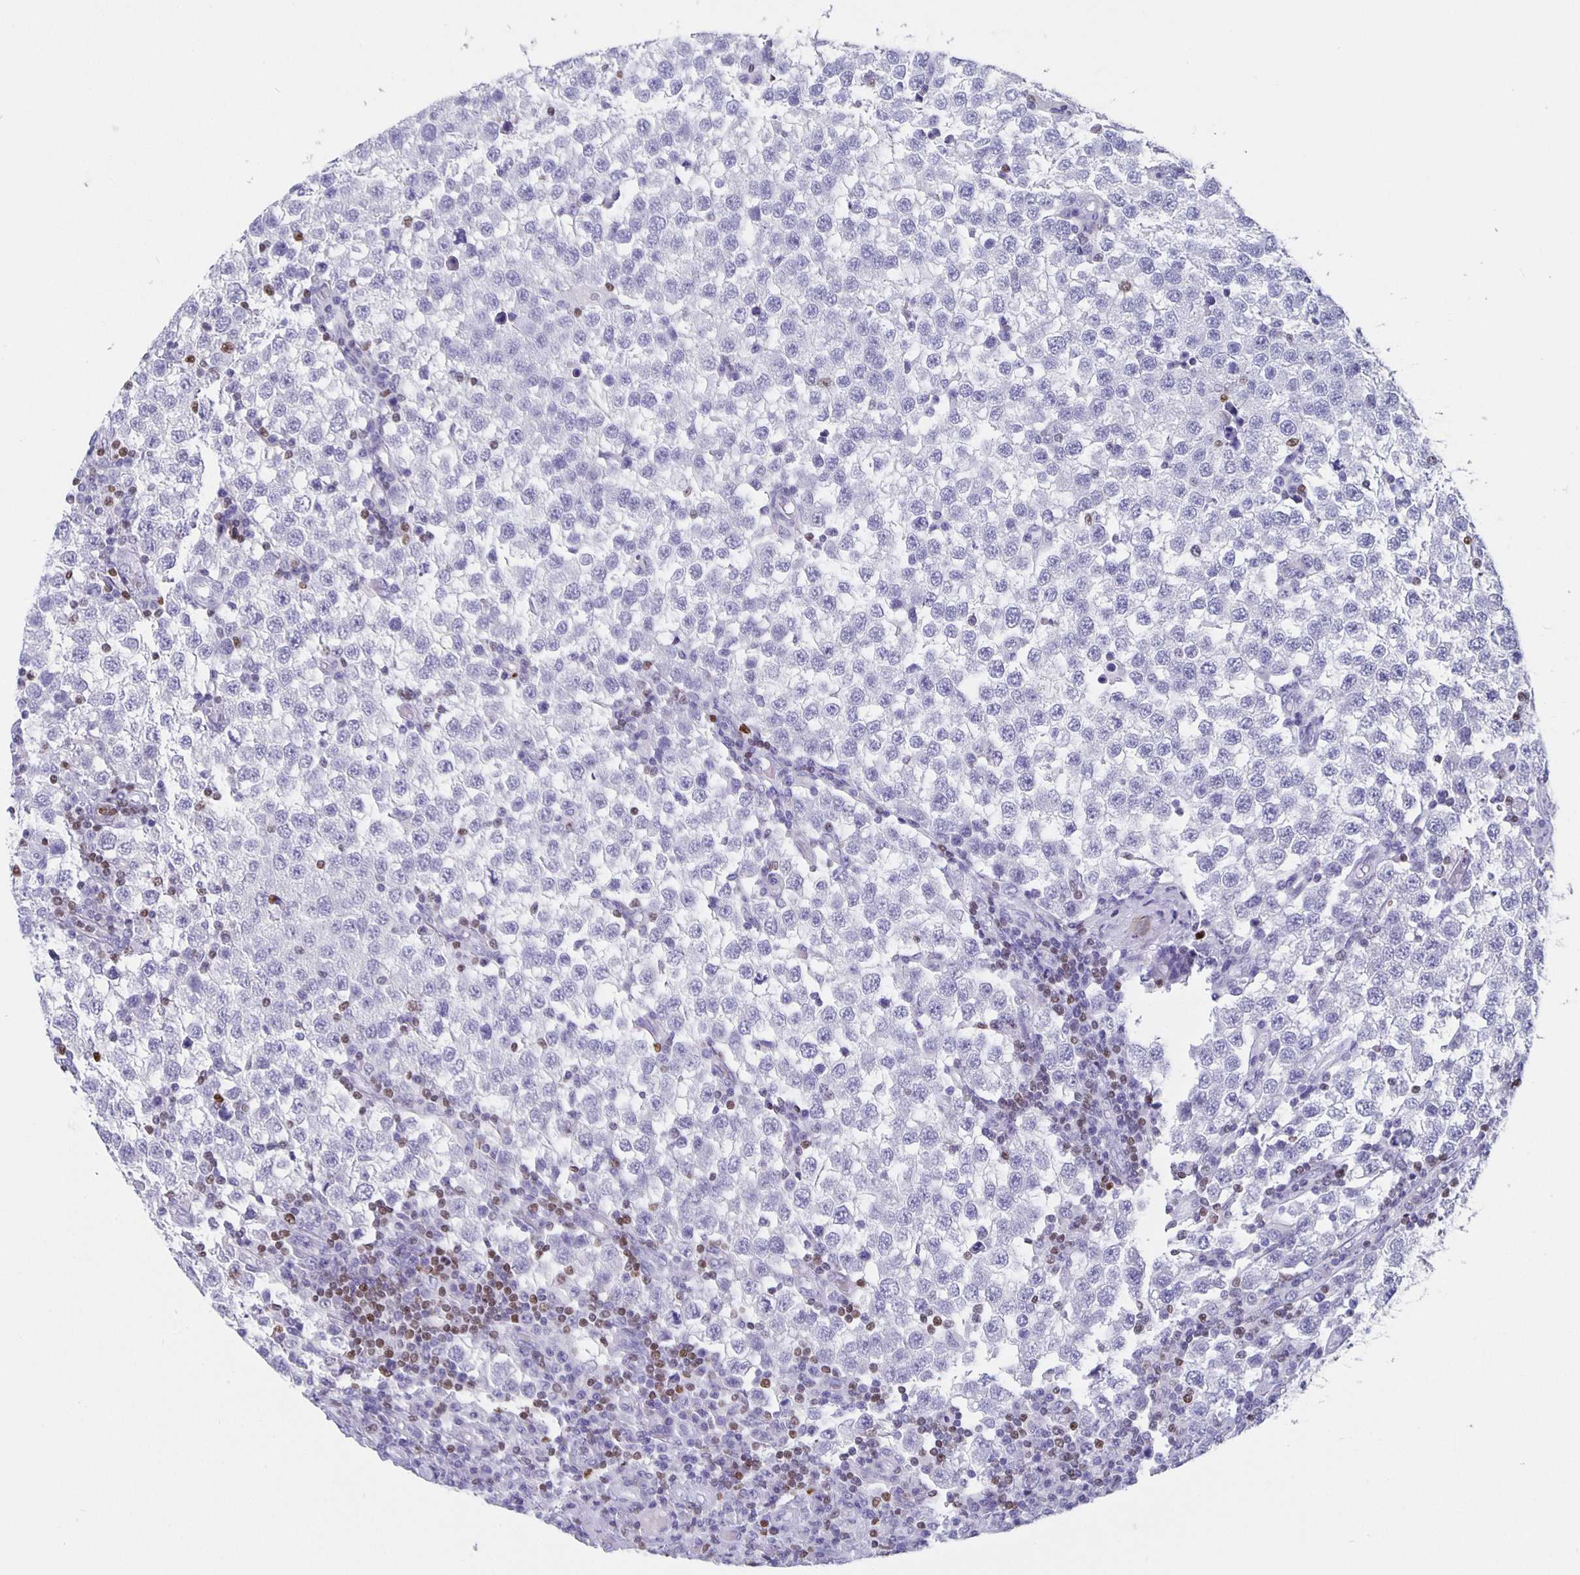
{"staining": {"intensity": "negative", "quantity": "none", "location": "none"}, "tissue": "testis cancer", "cell_type": "Tumor cells", "image_type": "cancer", "snomed": [{"axis": "morphology", "description": "Seminoma, NOS"}, {"axis": "topography", "description": "Testis"}], "caption": "This is an IHC histopathology image of testis seminoma. There is no staining in tumor cells.", "gene": "SATB2", "patient": {"sex": "male", "age": 34}}